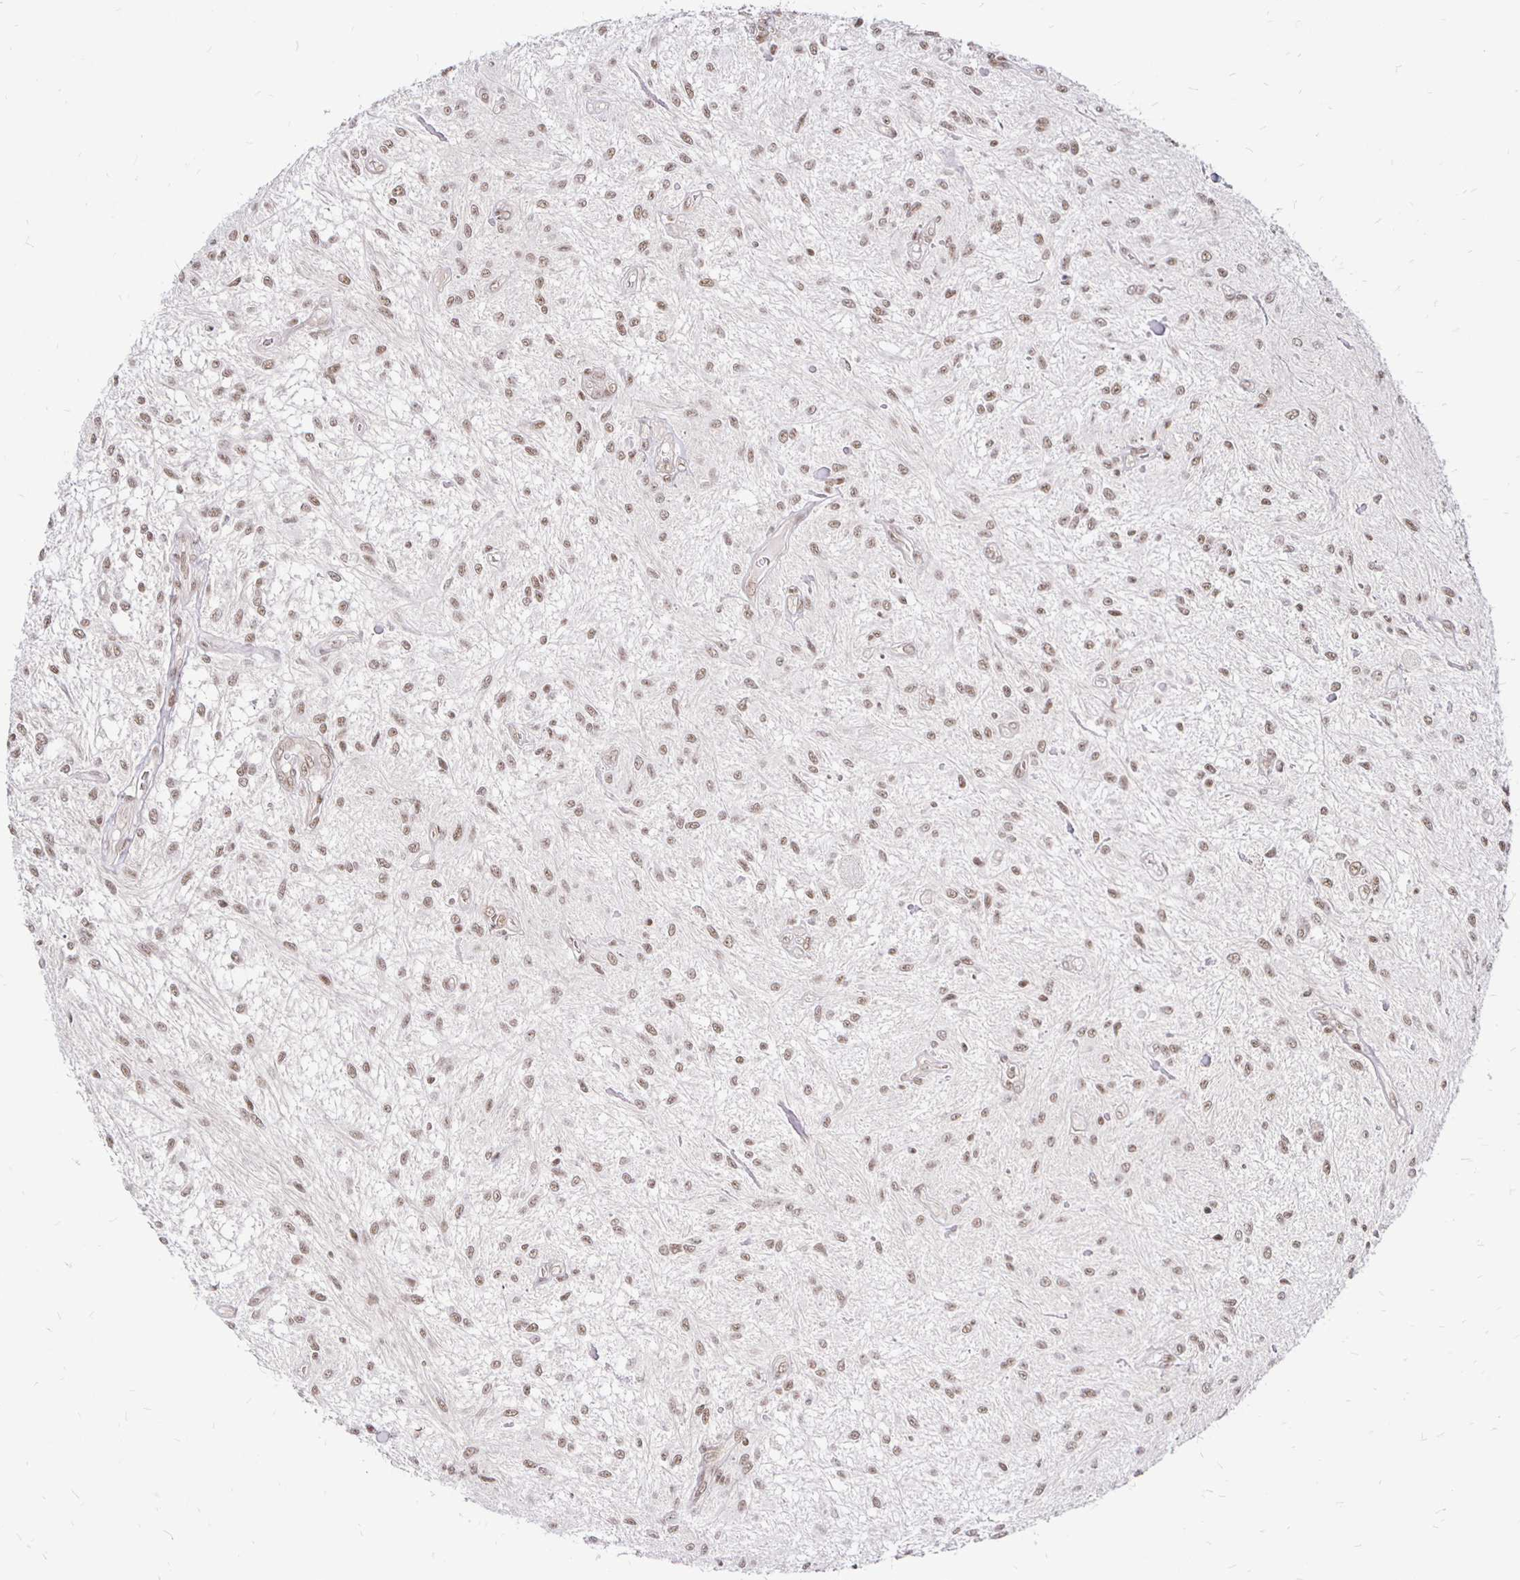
{"staining": {"intensity": "weak", "quantity": ">75%", "location": "nuclear"}, "tissue": "glioma", "cell_type": "Tumor cells", "image_type": "cancer", "snomed": [{"axis": "morphology", "description": "Glioma, malignant, Low grade"}, {"axis": "topography", "description": "Cerebellum"}], "caption": "Tumor cells demonstrate low levels of weak nuclear expression in about >75% of cells in human glioma. (brown staining indicates protein expression, while blue staining denotes nuclei).", "gene": "SIN3A", "patient": {"sex": "female", "age": 14}}